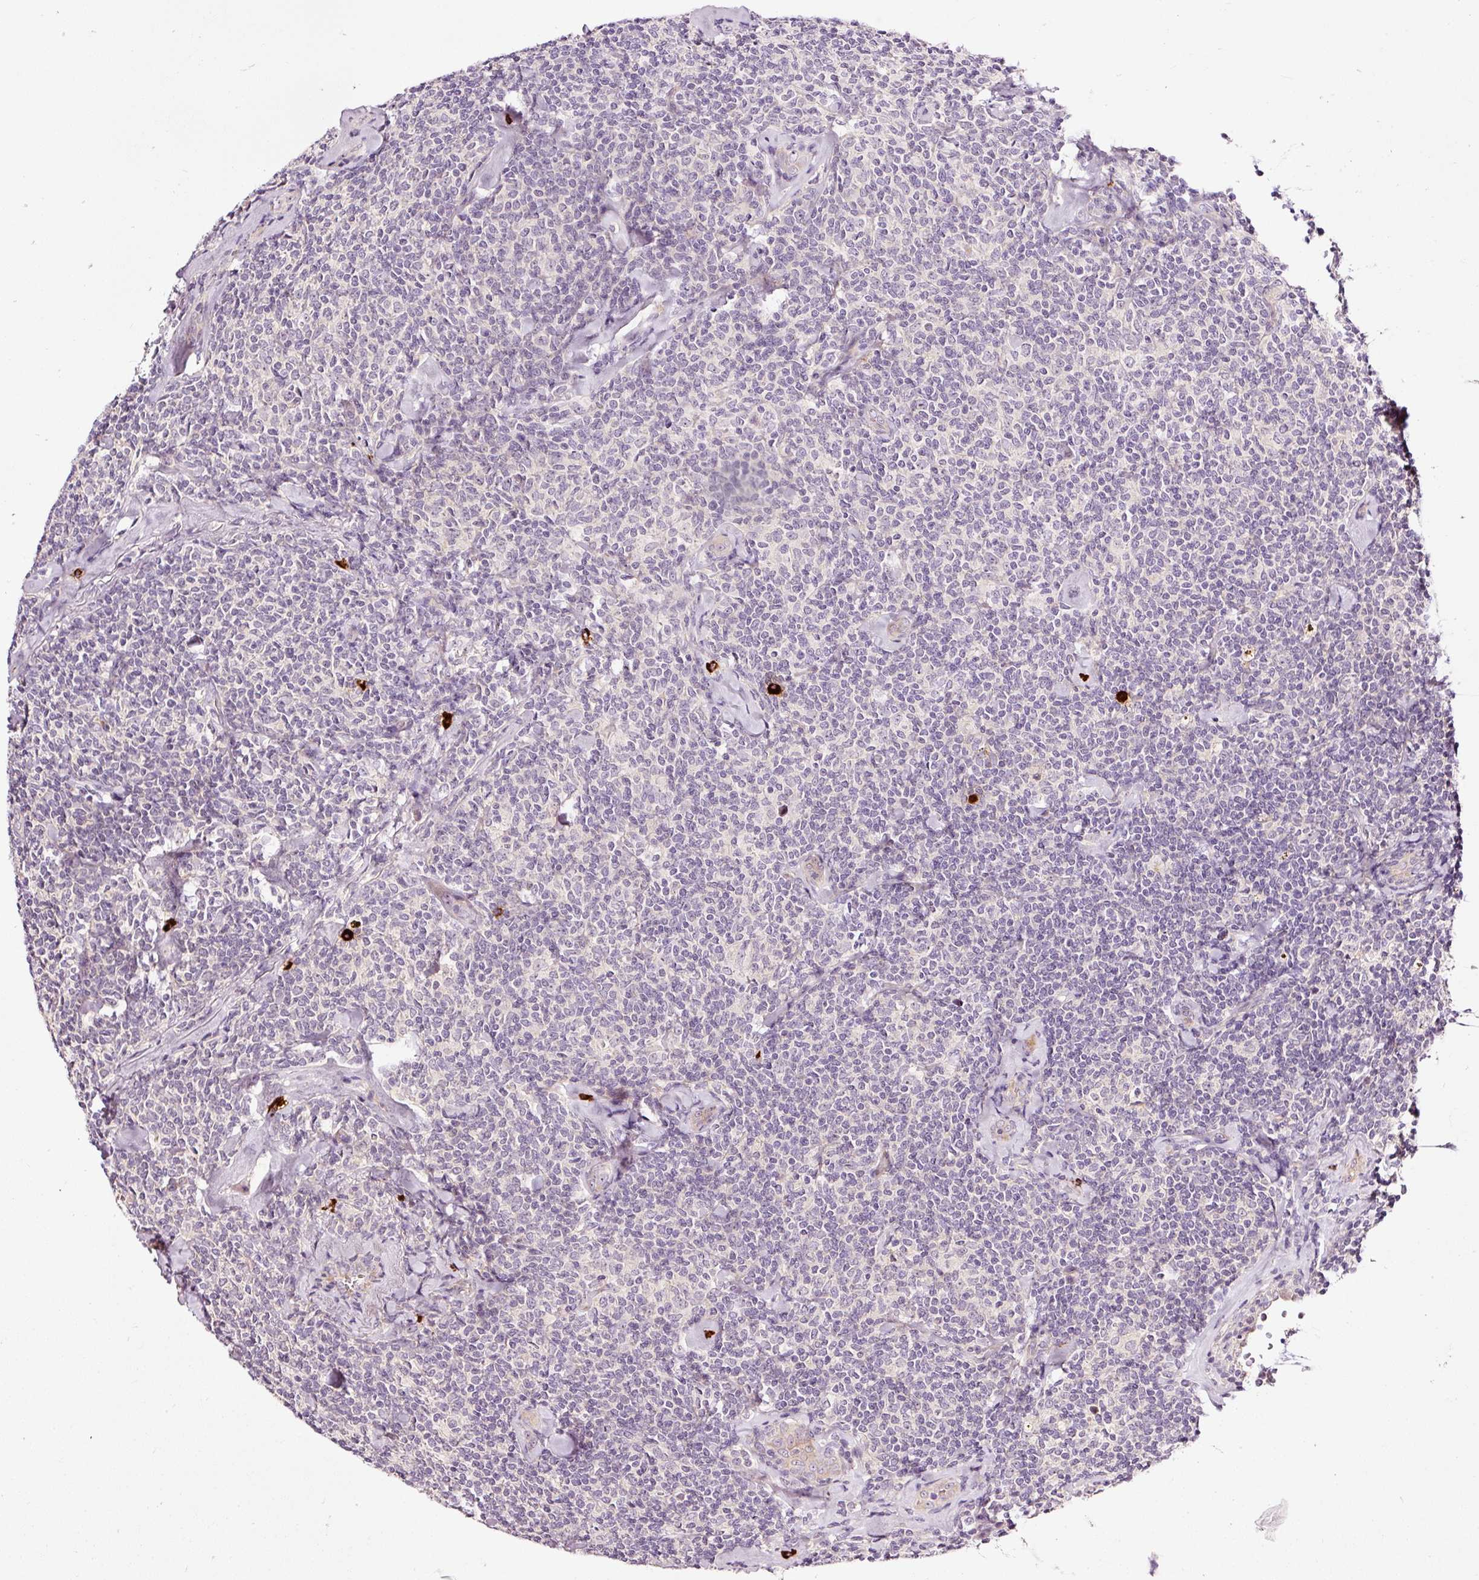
{"staining": {"intensity": "negative", "quantity": "none", "location": "none"}, "tissue": "lymphoma", "cell_type": "Tumor cells", "image_type": "cancer", "snomed": [{"axis": "morphology", "description": "Malignant lymphoma, non-Hodgkin's type, Low grade"}, {"axis": "topography", "description": "Lymph node"}], "caption": "The image displays no staining of tumor cells in lymphoma. Brightfield microscopy of immunohistochemistry stained with DAB (brown) and hematoxylin (blue), captured at high magnification.", "gene": "UTP14A", "patient": {"sex": "female", "age": 56}}